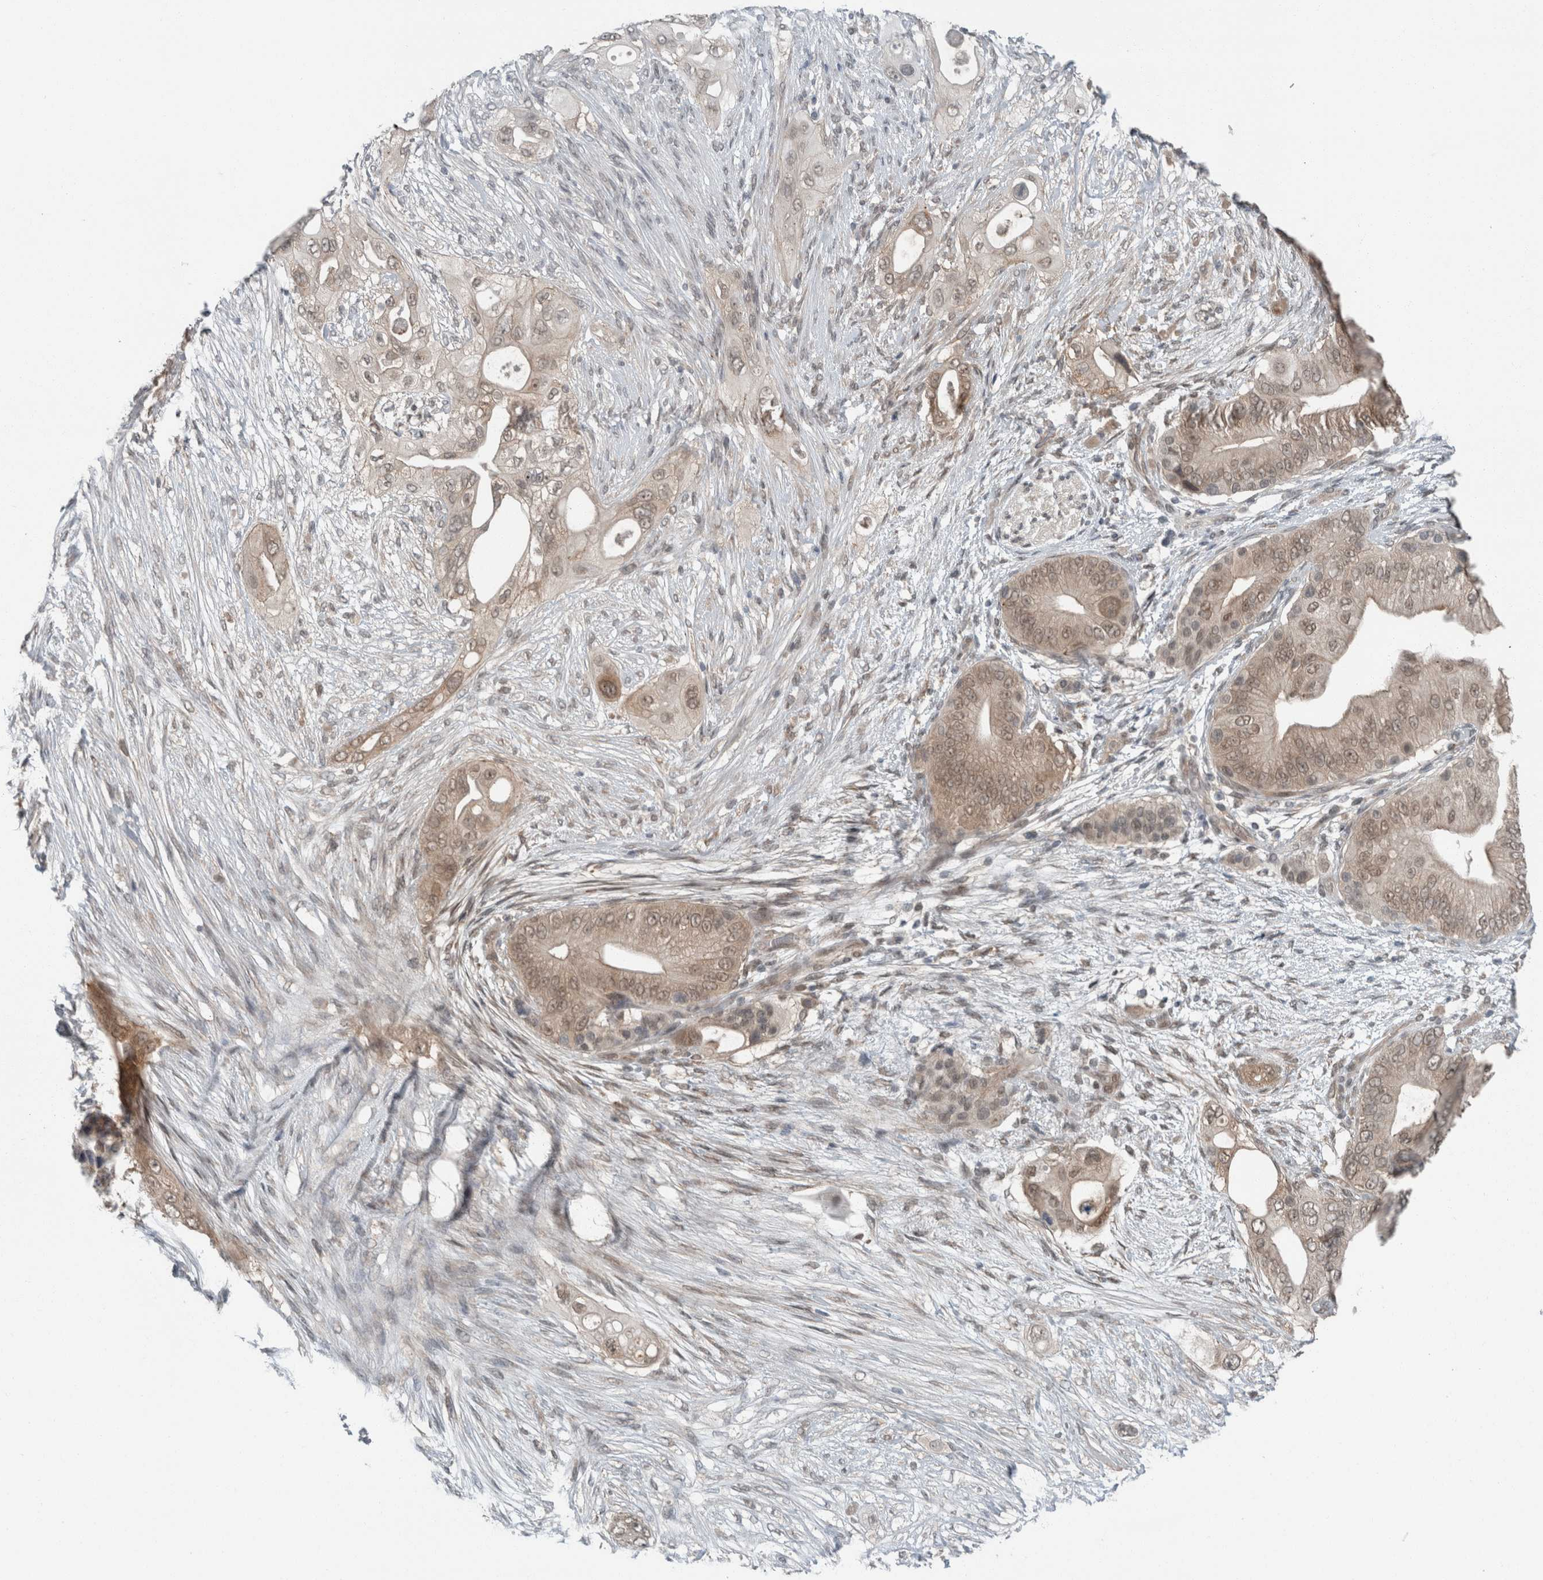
{"staining": {"intensity": "weak", "quantity": ">75%", "location": "cytoplasmic/membranous,nuclear"}, "tissue": "pancreatic cancer", "cell_type": "Tumor cells", "image_type": "cancer", "snomed": [{"axis": "morphology", "description": "Adenocarcinoma, NOS"}, {"axis": "topography", "description": "Pancreas"}], "caption": "This image reveals immunohistochemistry (IHC) staining of human pancreatic adenocarcinoma, with low weak cytoplasmic/membranous and nuclear staining in approximately >75% of tumor cells.", "gene": "MYO1E", "patient": {"sex": "male", "age": 53}}